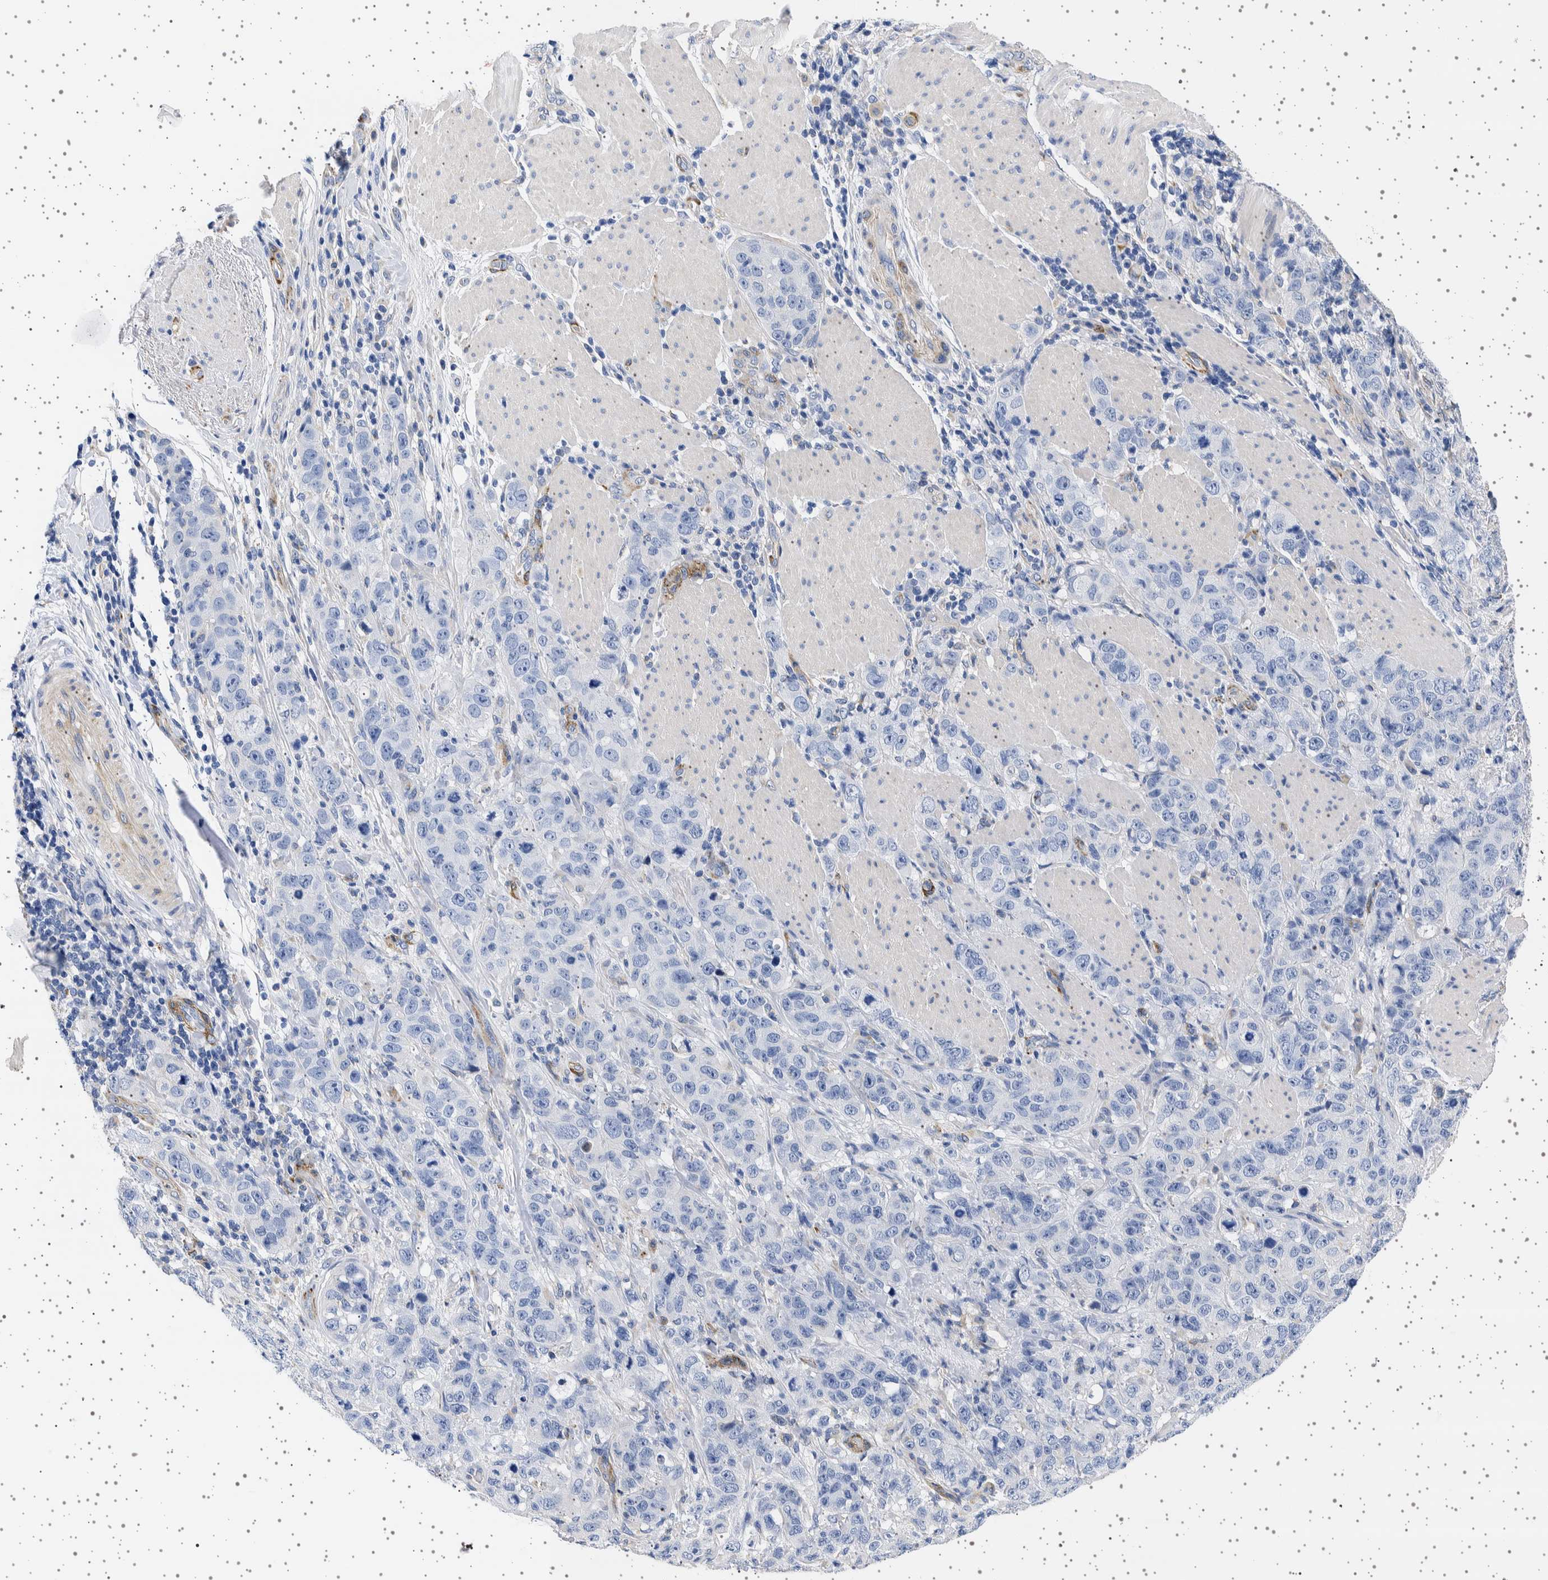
{"staining": {"intensity": "negative", "quantity": "none", "location": "none"}, "tissue": "stomach cancer", "cell_type": "Tumor cells", "image_type": "cancer", "snomed": [{"axis": "morphology", "description": "Adenocarcinoma, NOS"}, {"axis": "topography", "description": "Stomach"}], "caption": "Stomach adenocarcinoma was stained to show a protein in brown. There is no significant expression in tumor cells. (DAB IHC, high magnification).", "gene": "SEPTIN4", "patient": {"sex": "male", "age": 48}}